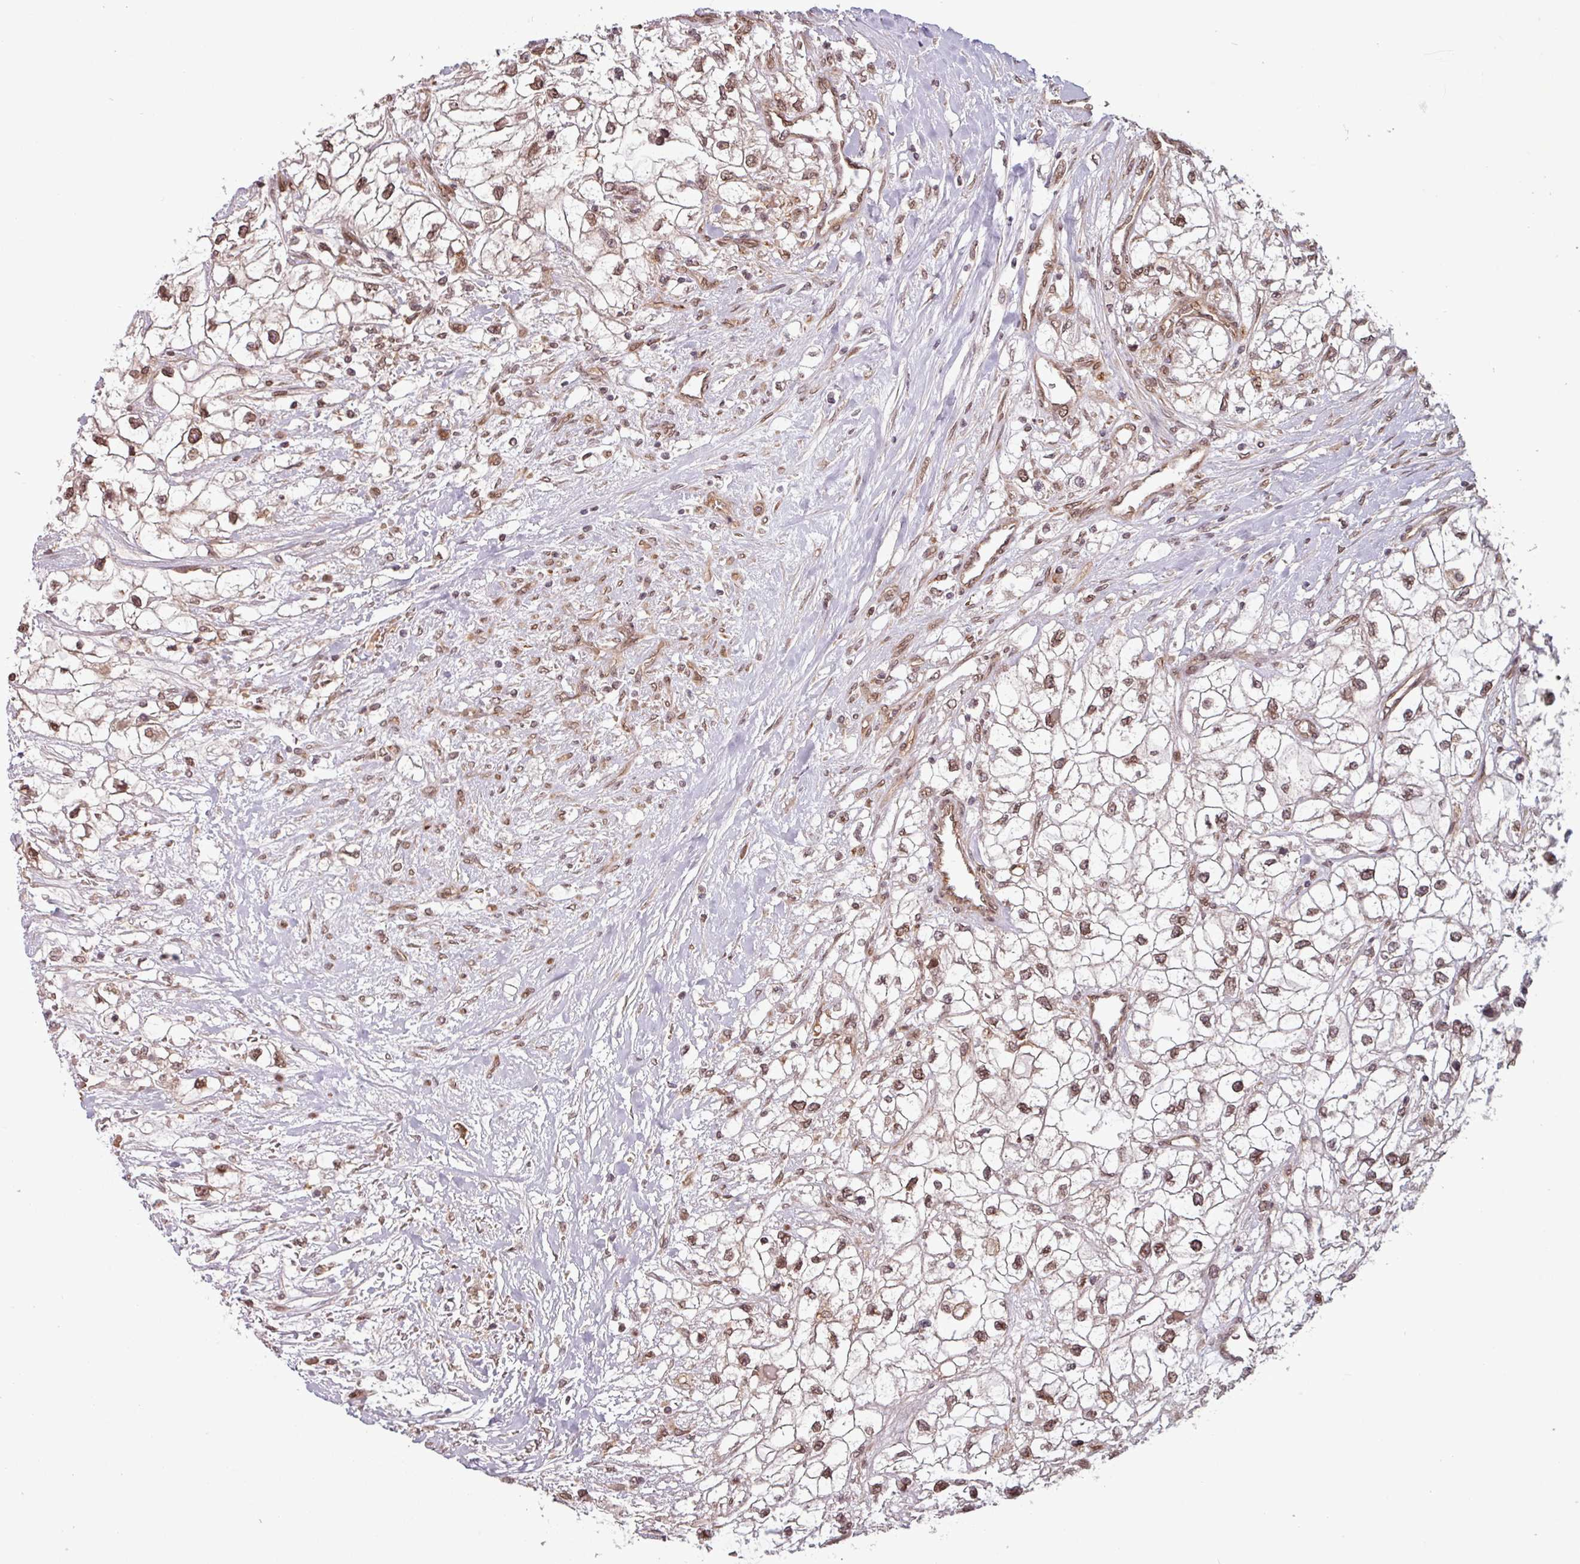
{"staining": {"intensity": "moderate", "quantity": ">75%", "location": "nuclear"}, "tissue": "renal cancer", "cell_type": "Tumor cells", "image_type": "cancer", "snomed": [{"axis": "morphology", "description": "Adenocarcinoma, NOS"}, {"axis": "topography", "description": "Kidney"}], "caption": "Adenocarcinoma (renal) was stained to show a protein in brown. There is medium levels of moderate nuclear staining in approximately >75% of tumor cells.", "gene": "RBM4B", "patient": {"sex": "male", "age": 59}}